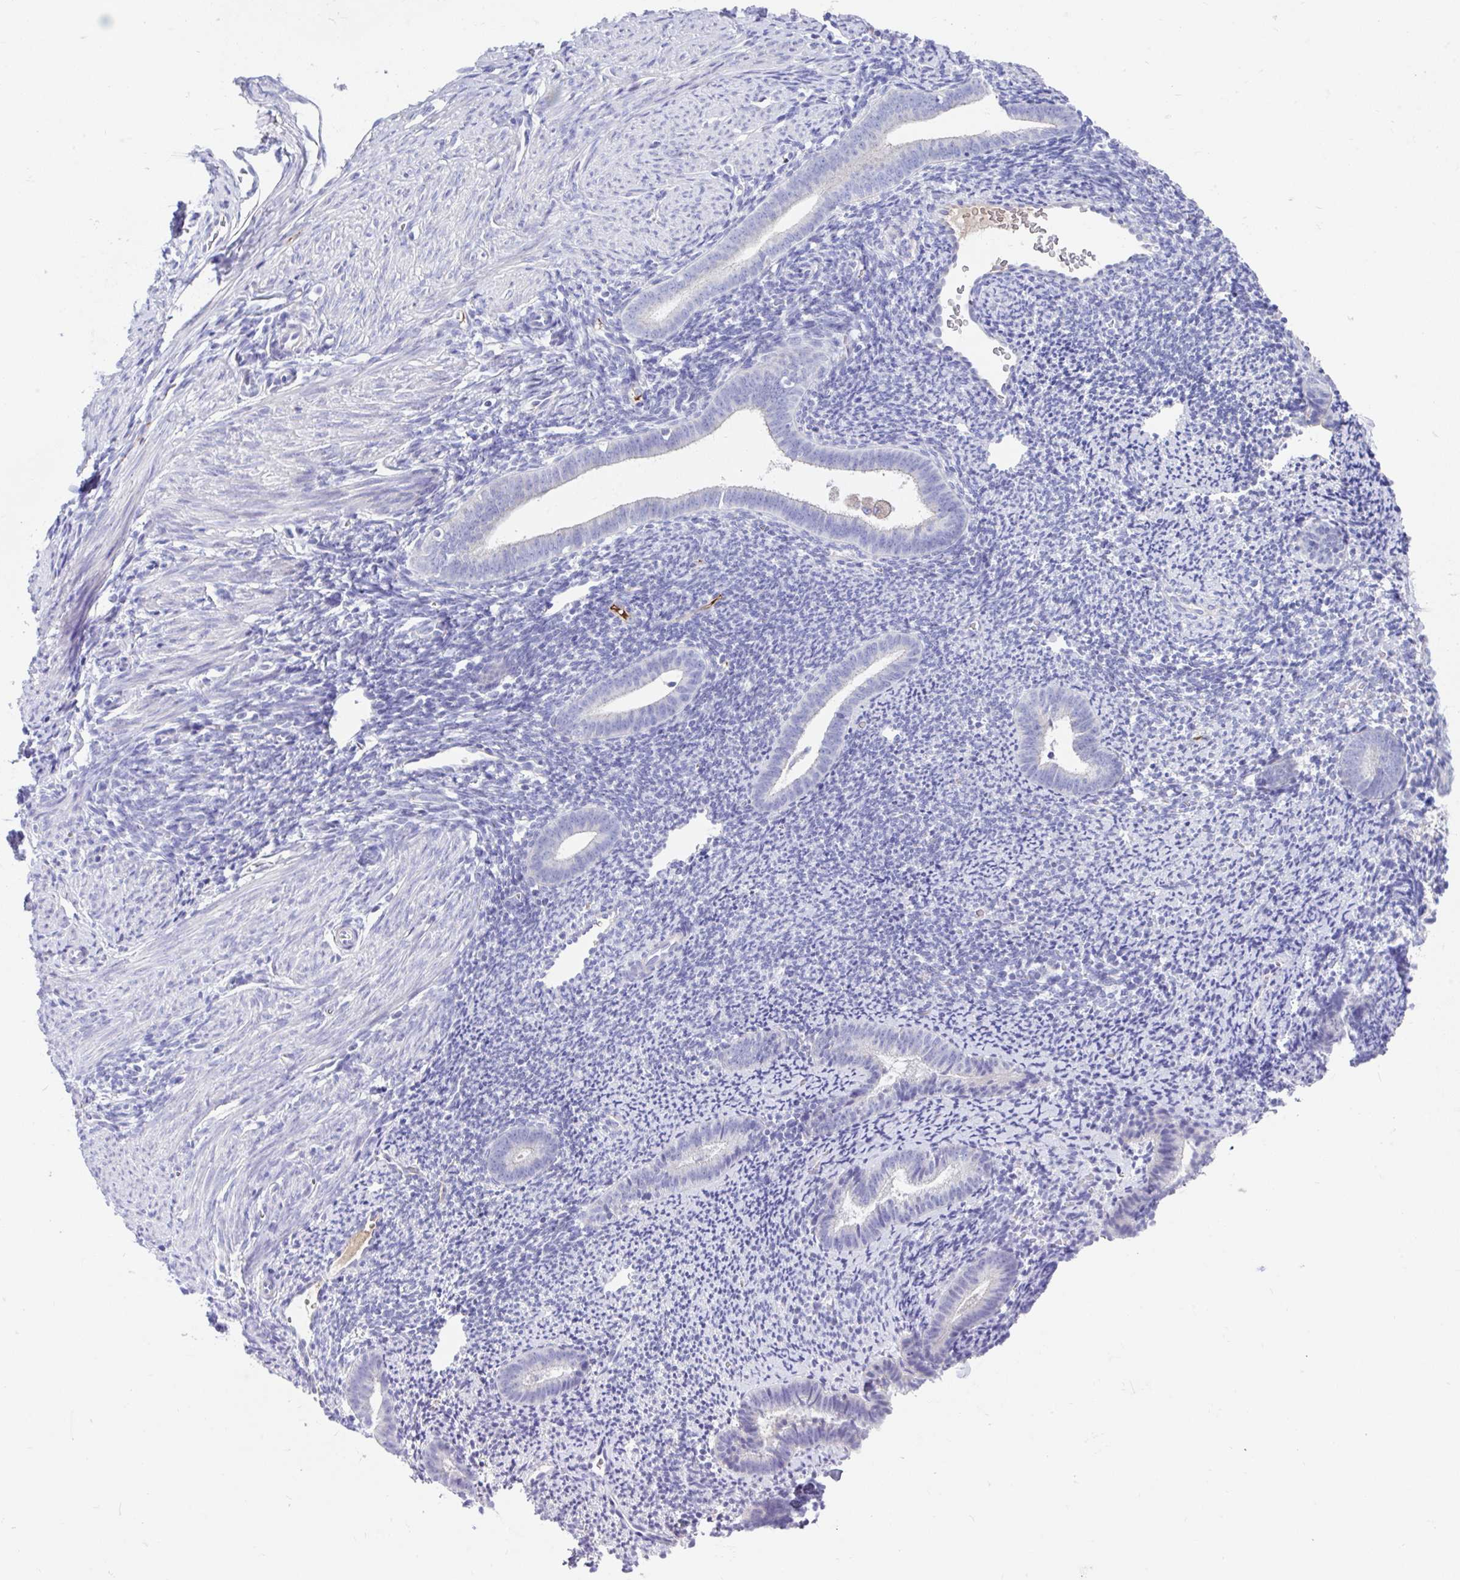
{"staining": {"intensity": "negative", "quantity": "none", "location": "none"}, "tissue": "endometrium", "cell_type": "Cells in endometrial stroma", "image_type": "normal", "snomed": [{"axis": "morphology", "description": "Normal tissue, NOS"}, {"axis": "topography", "description": "Endometrium"}], "caption": "The immunohistochemistry image has no significant expression in cells in endometrial stroma of endometrium.", "gene": "CCSAP", "patient": {"sex": "female", "age": 39}}